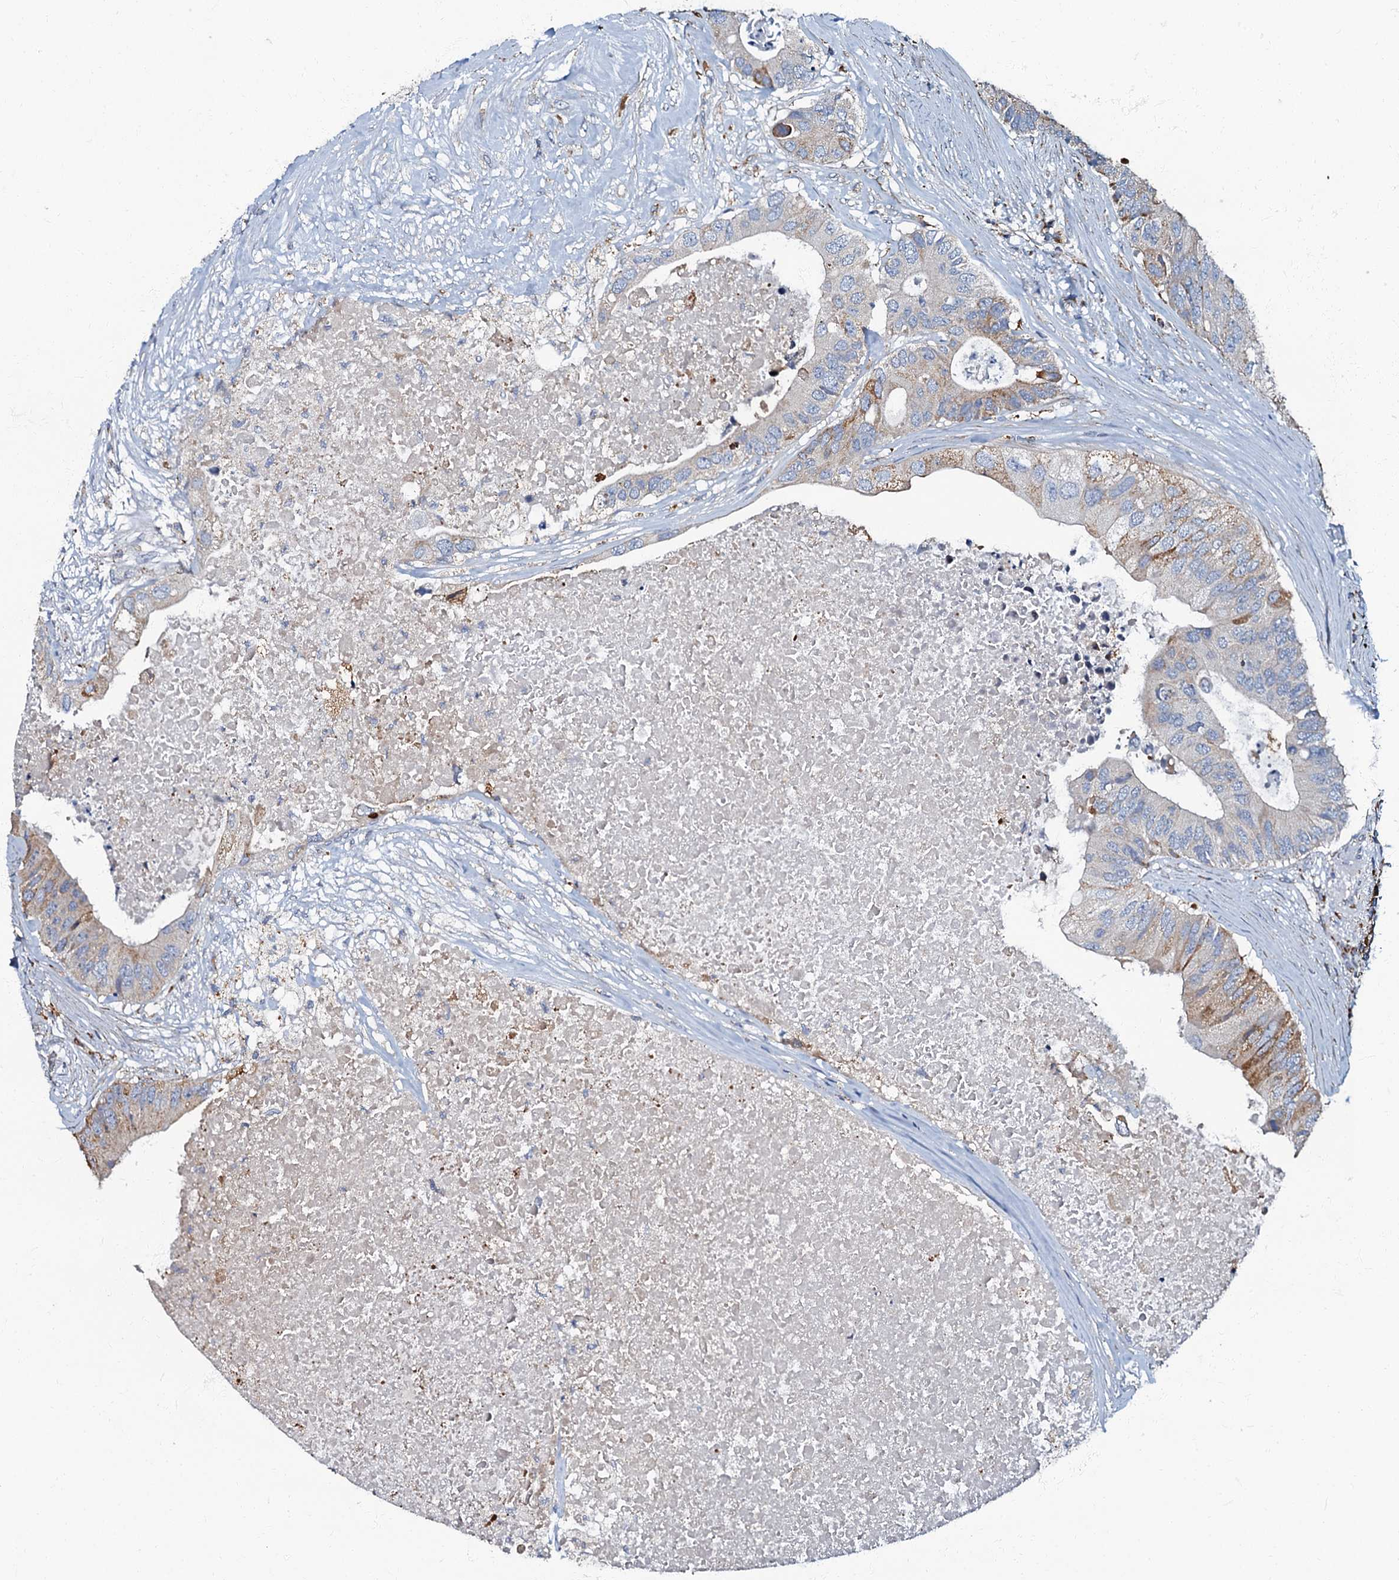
{"staining": {"intensity": "moderate", "quantity": "<25%", "location": "cytoplasmic/membranous"}, "tissue": "colorectal cancer", "cell_type": "Tumor cells", "image_type": "cancer", "snomed": [{"axis": "morphology", "description": "Adenocarcinoma, NOS"}, {"axis": "topography", "description": "Colon"}], "caption": "Brown immunohistochemical staining in colorectal cancer reveals moderate cytoplasmic/membranous staining in about <25% of tumor cells.", "gene": "NDUFA12", "patient": {"sex": "male", "age": 71}}